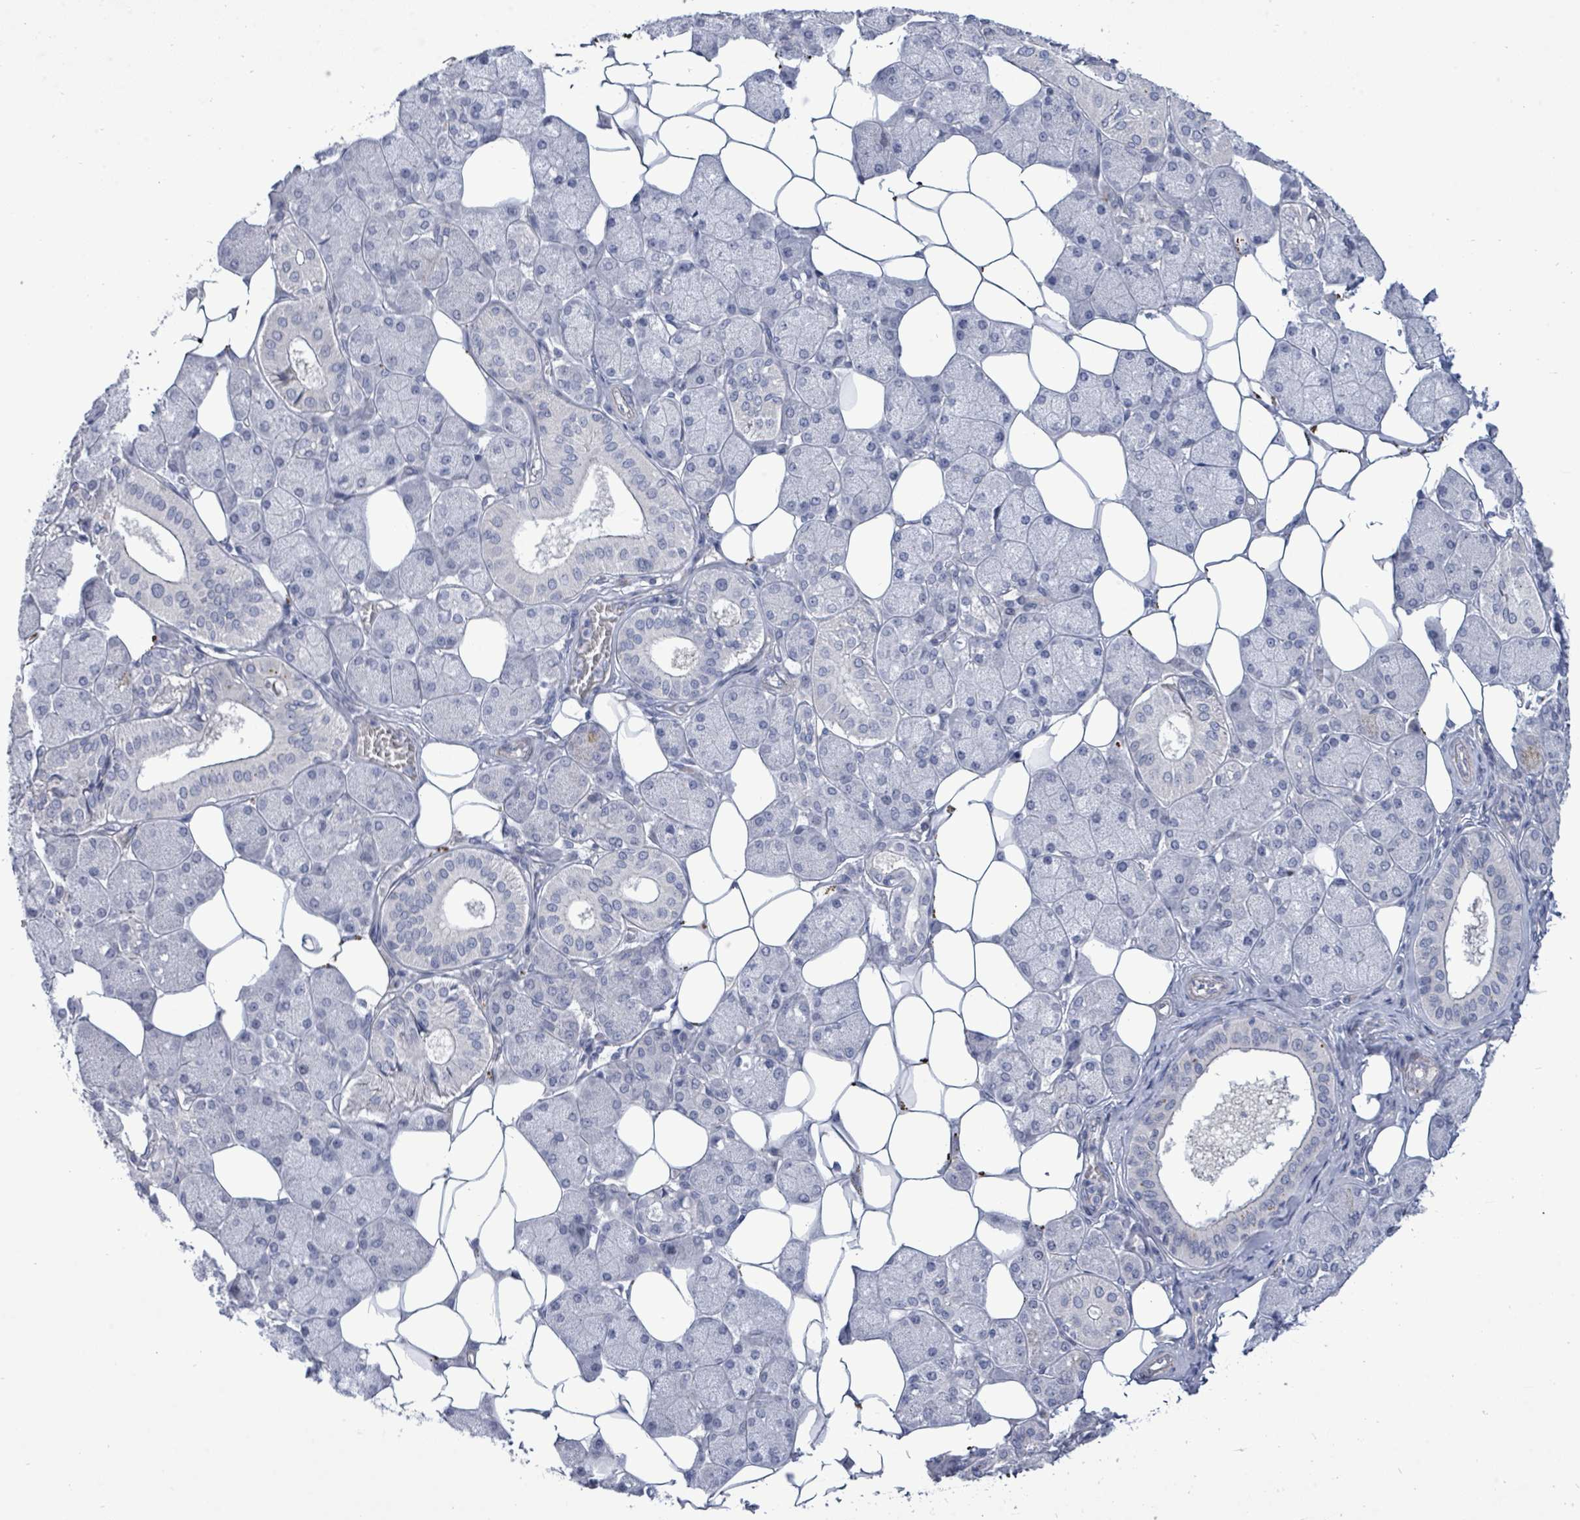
{"staining": {"intensity": "negative", "quantity": "none", "location": "none"}, "tissue": "salivary gland", "cell_type": "Glandular cells", "image_type": "normal", "snomed": [{"axis": "morphology", "description": "Squamous cell carcinoma, NOS"}, {"axis": "topography", "description": "Skin"}, {"axis": "topography", "description": "Head-Neck"}], "caption": "Histopathology image shows no significant protein staining in glandular cells of normal salivary gland. (IHC, brightfield microscopy, high magnification).", "gene": "CT45A10", "patient": {"sex": "male", "age": 80}}